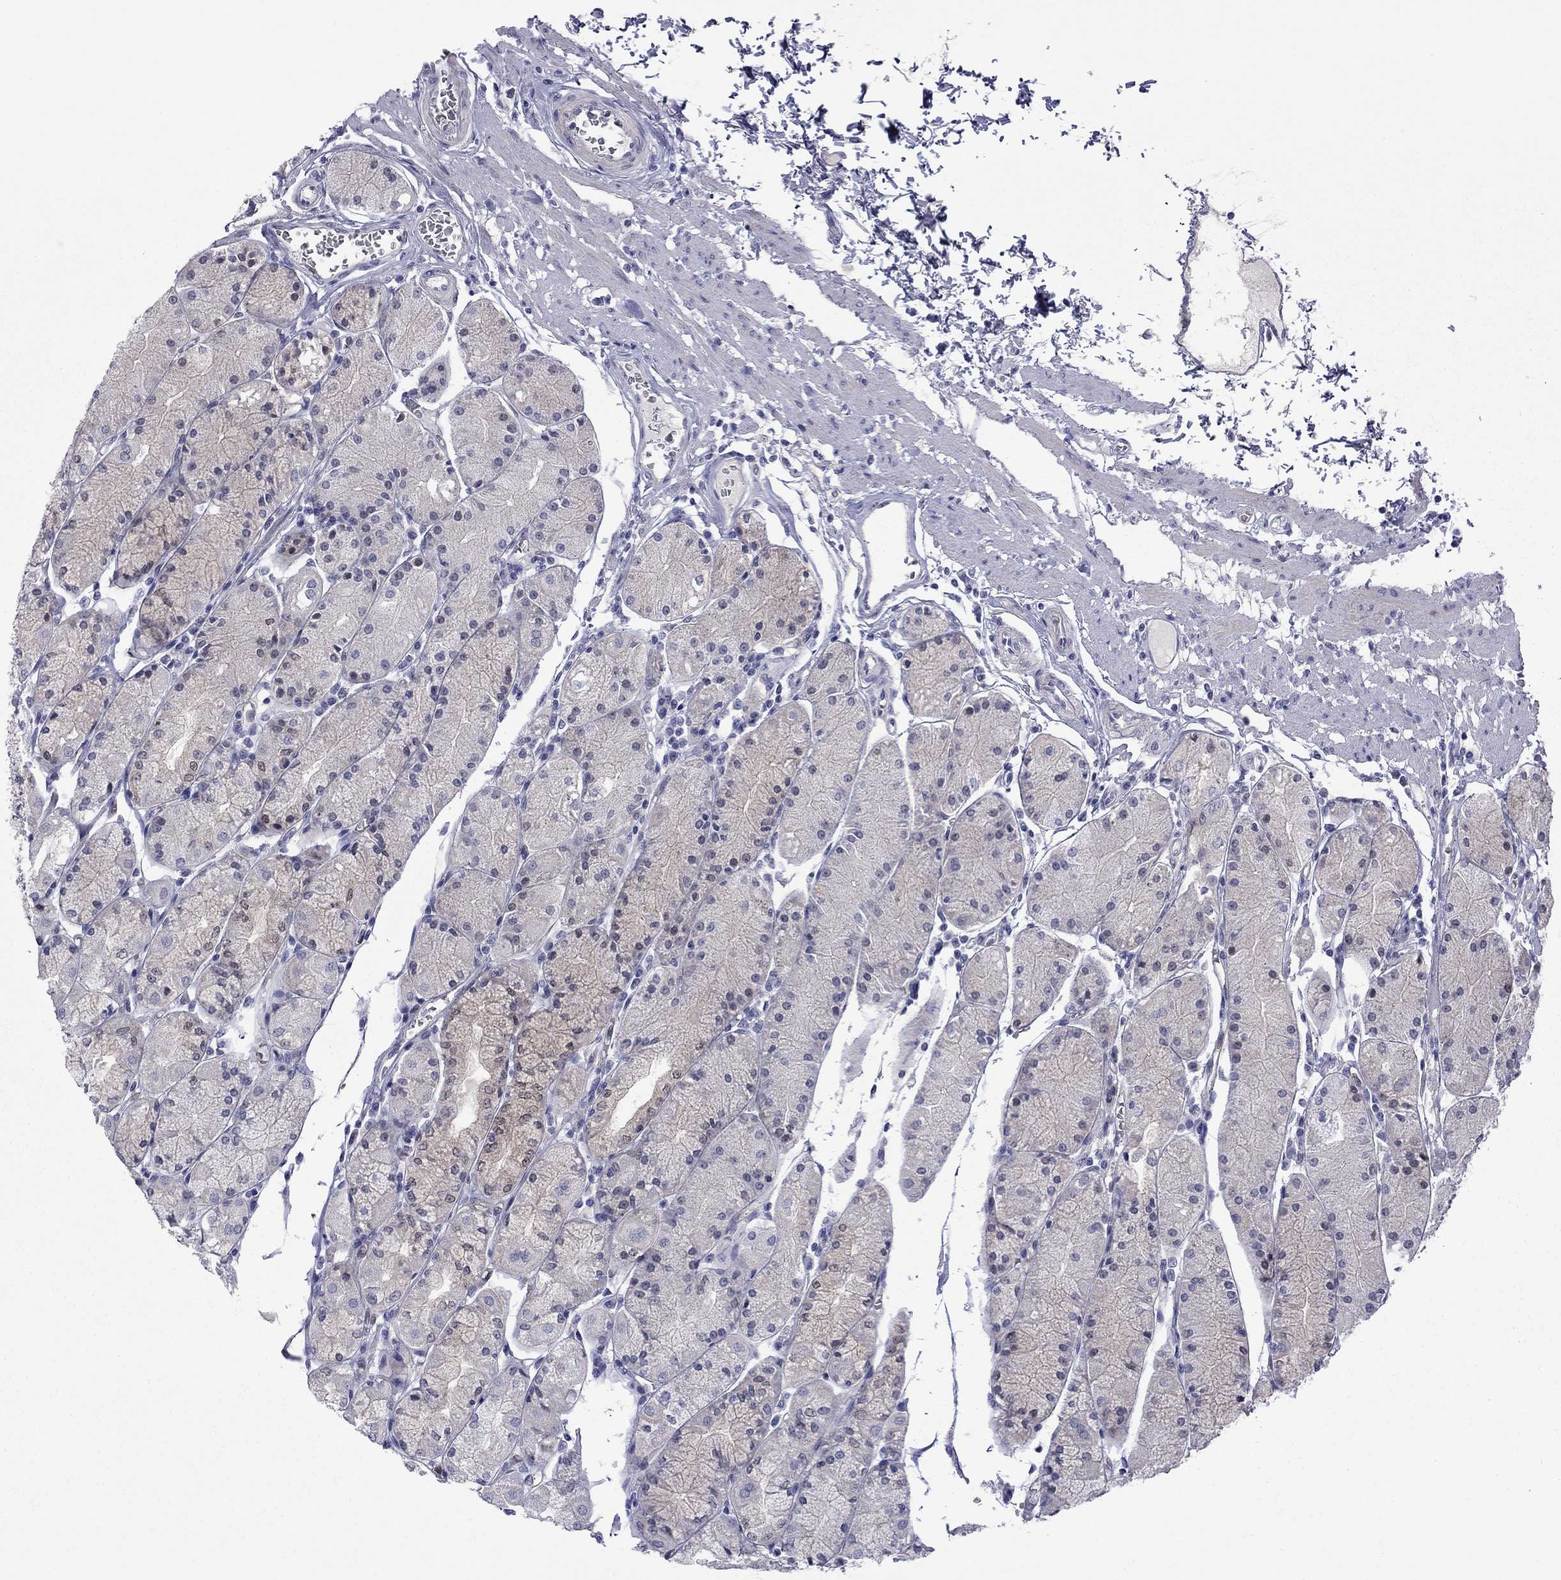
{"staining": {"intensity": "negative", "quantity": "none", "location": "none"}, "tissue": "stomach", "cell_type": "Glandular cells", "image_type": "normal", "snomed": [{"axis": "morphology", "description": "Normal tissue, NOS"}, {"axis": "topography", "description": "Stomach, upper"}], "caption": "An immunohistochemistry photomicrograph of benign stomach is shown. There is no staining in glandular cells of stomach.", "gene": "CTNNBIP1", "patient": {"sex": "male", "age": 69}}